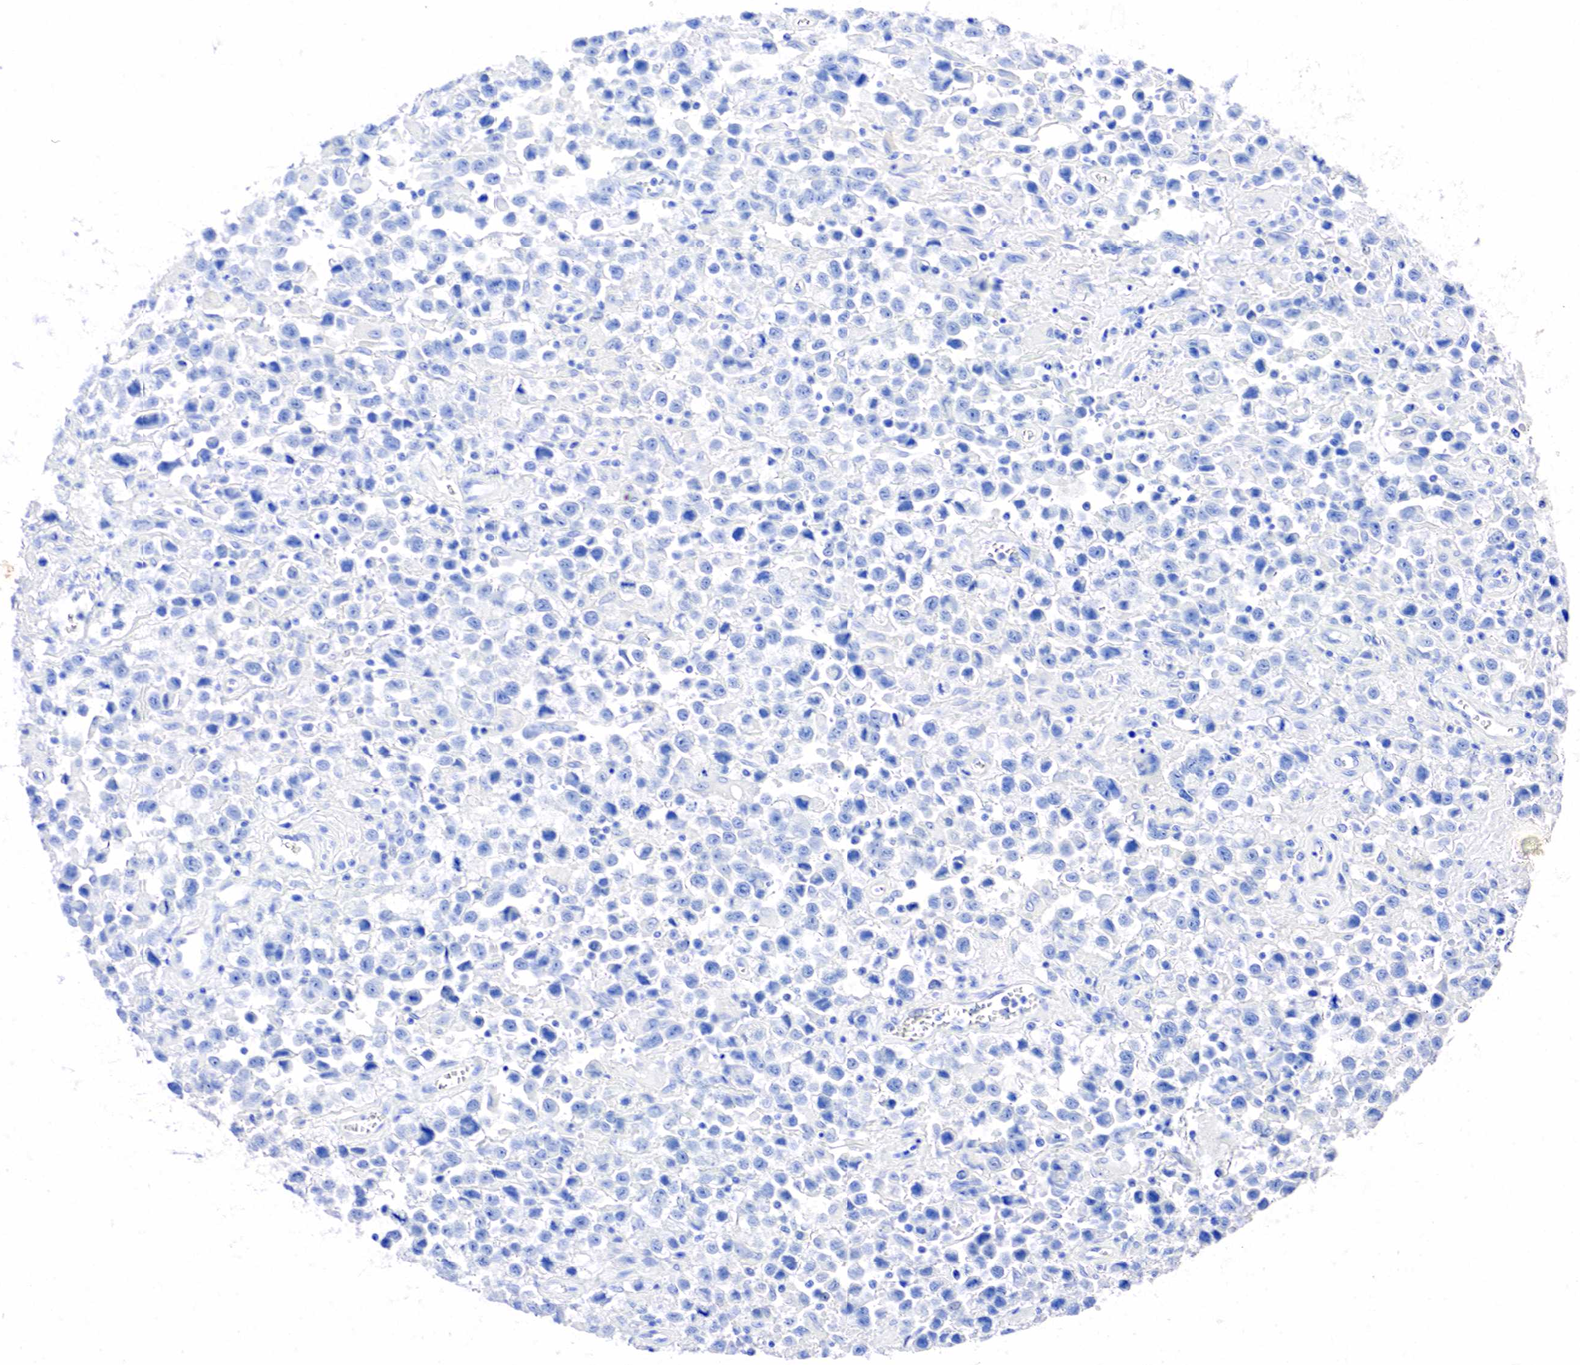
{"staining": {"intensity": "negative", "quantity": "none", "location": "none"}, "tissue": "testis cancer", "cell_type": "Tumor cells", "image_type": "cancer", "snomed": [{"axis": "morphology", "description": "Seminoma, NOS"}, {"axis": "topography", "description": "Testis"}], "caption": "Immunohistochemistry of human testis cancer demonstrates no positivity in tumor cells.", "gene": "SST", "patient": {"sex": "male", "age": 43}}